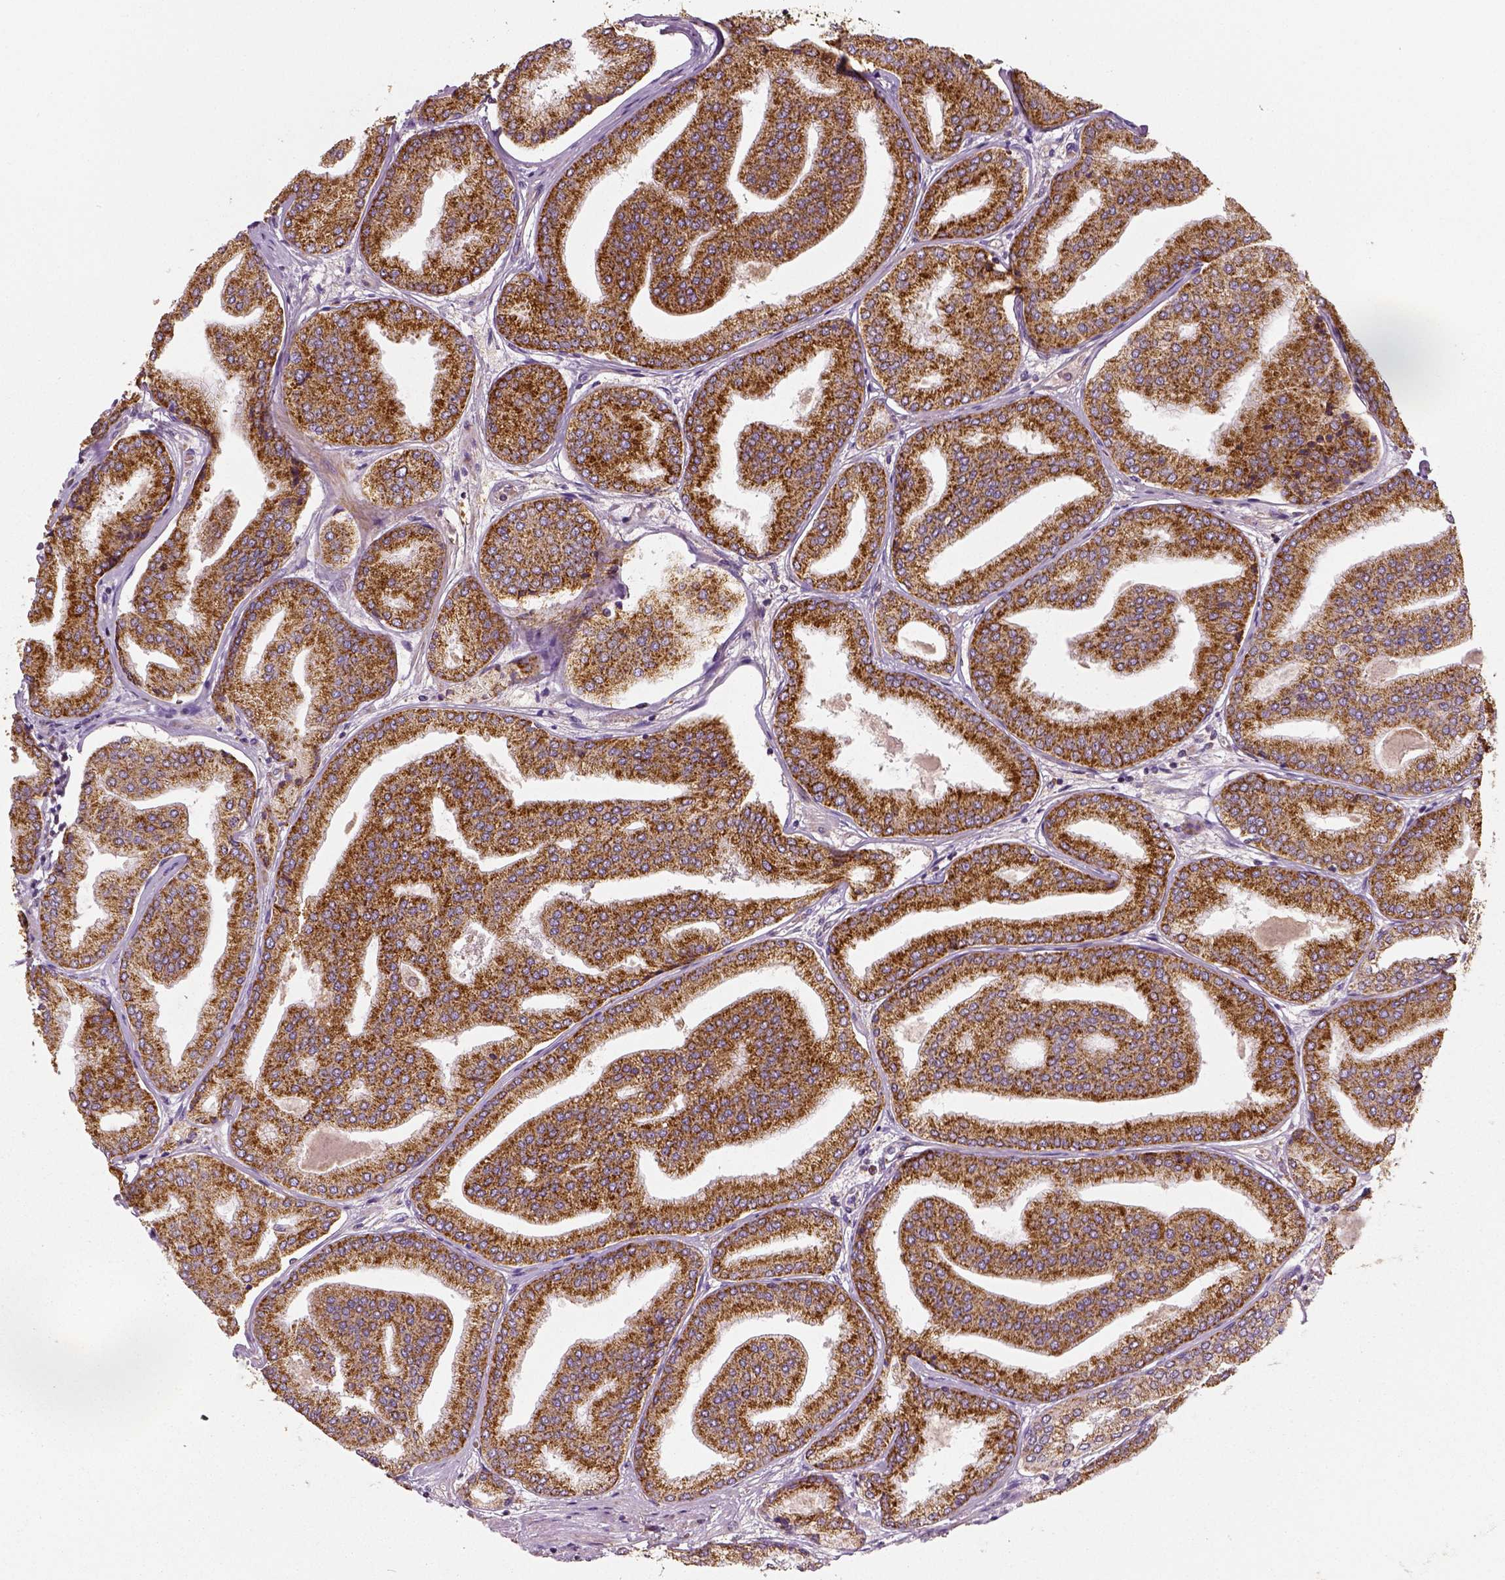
{"staining": {"intensity": "moderate", "quantity": ">75%", "location": "cytoplasmic/membranous"}, "tissue": "prostate cancer", "cell_type": "Tumor cells", "image_type": "cancer", "snomed": [{"axis": "morphology", "description": "Adenocarcinoma, NOS"}, {"axis": "topography", "description": "Prostate"}], "caption": "This image reveals immunohistochemistry staining of prostate cancer (adenocarcinoma), with medium moderate cytoplasmic/membranous expression in approximately >75% of tumor cells.", "gene": "PGAM5", "patient": {"sex": "male", "age": 63}}